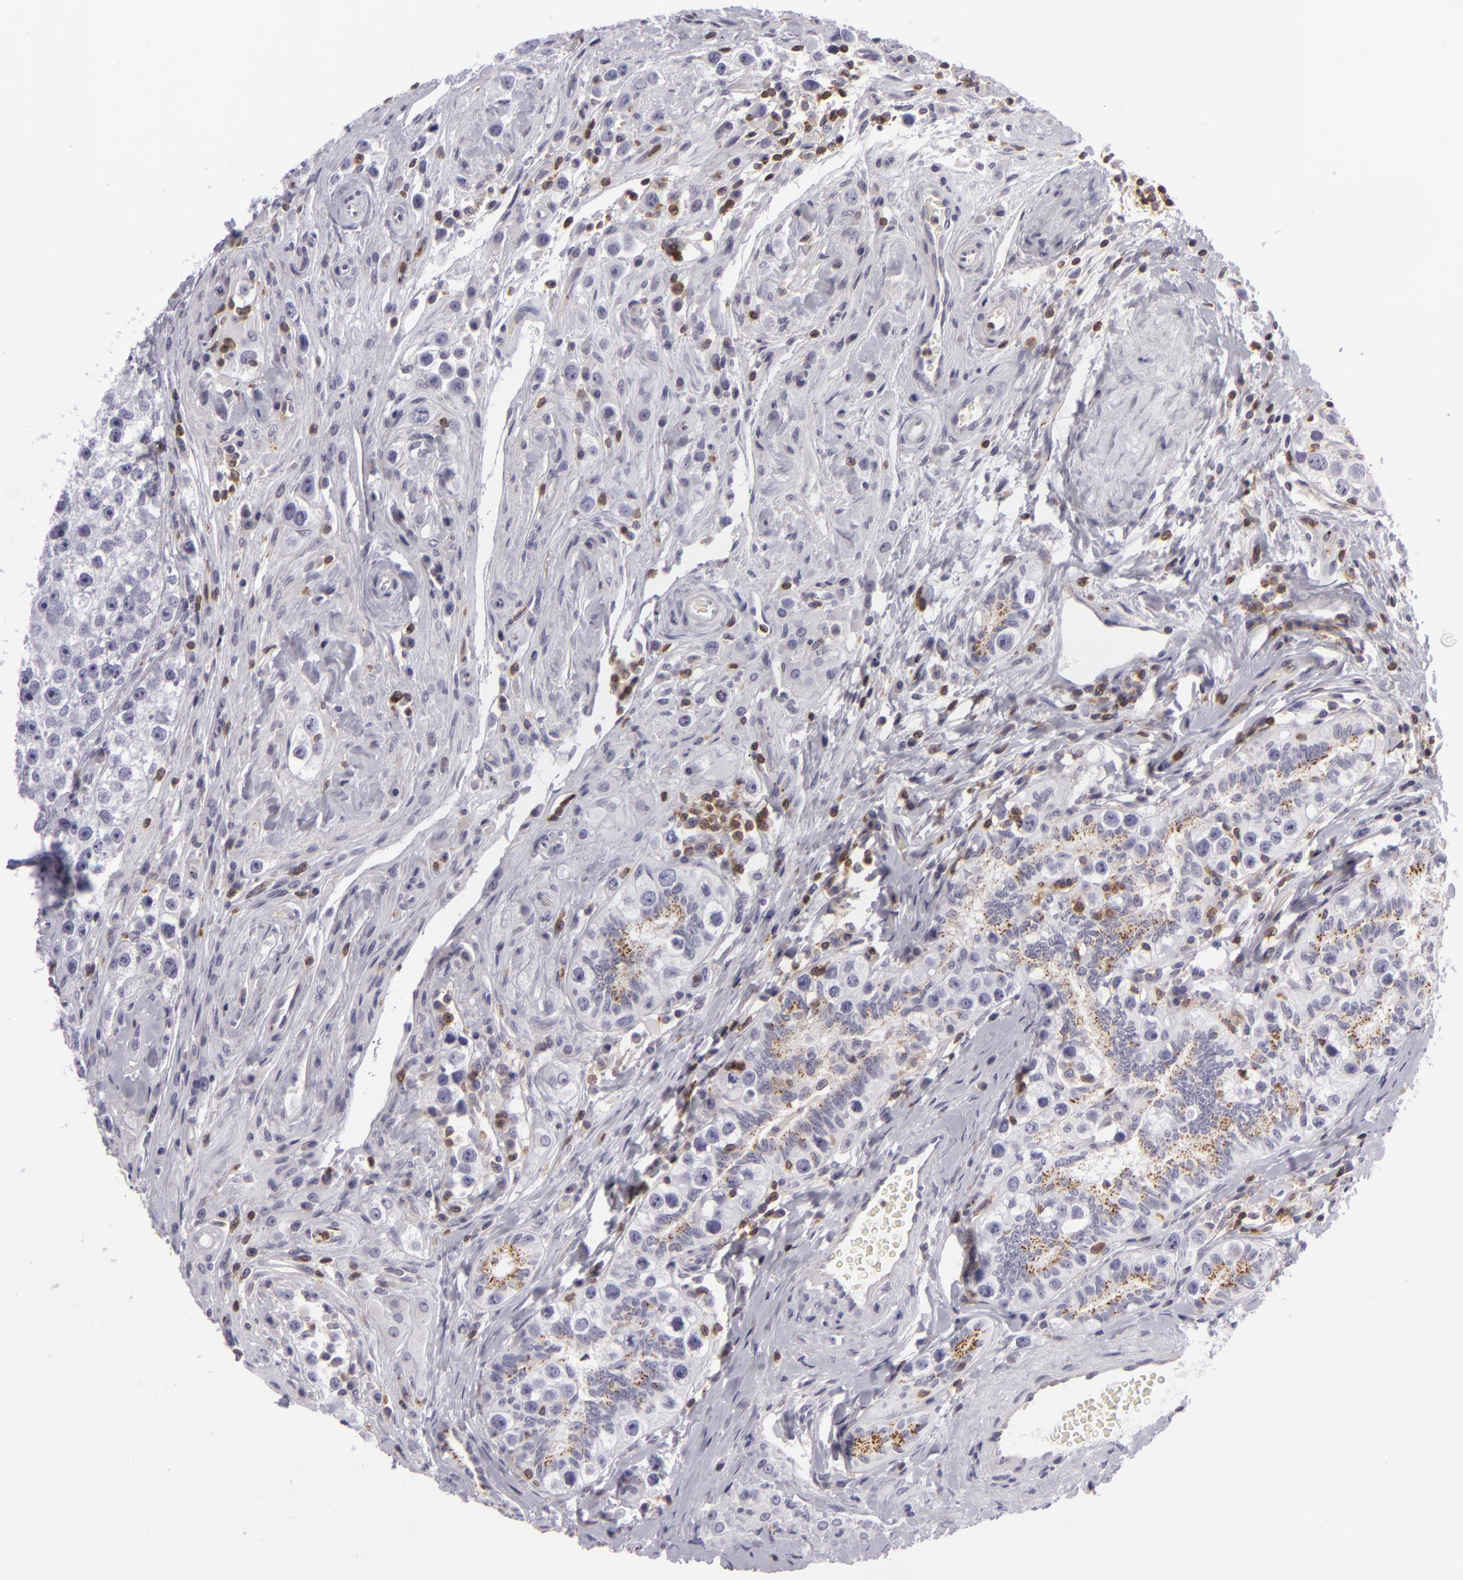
{"staining": {"intensity": "negative", "quantity": "none", "location": "none"}, "tissue": "testis cancer", "cell_type": "Tumor cells", "image_type": "cancer", "snomed": [{"axis": "morphology", "description": "Seminoma, NOS"}, {"axis": "topography", "description": "Testis"}], "caption": "Immunohistochemistry (IHC) photomicrograph of testis cancer stained for a protein (brown), which exhibits no expression in tumor cells. (Stains: DAB immunohistochemistry with hematoxylin counter stain, Microscopy: brightfield microscopy at high magnification).", "gene": "KCNAB2", "patient": {"sex": "male", "age": 32}}